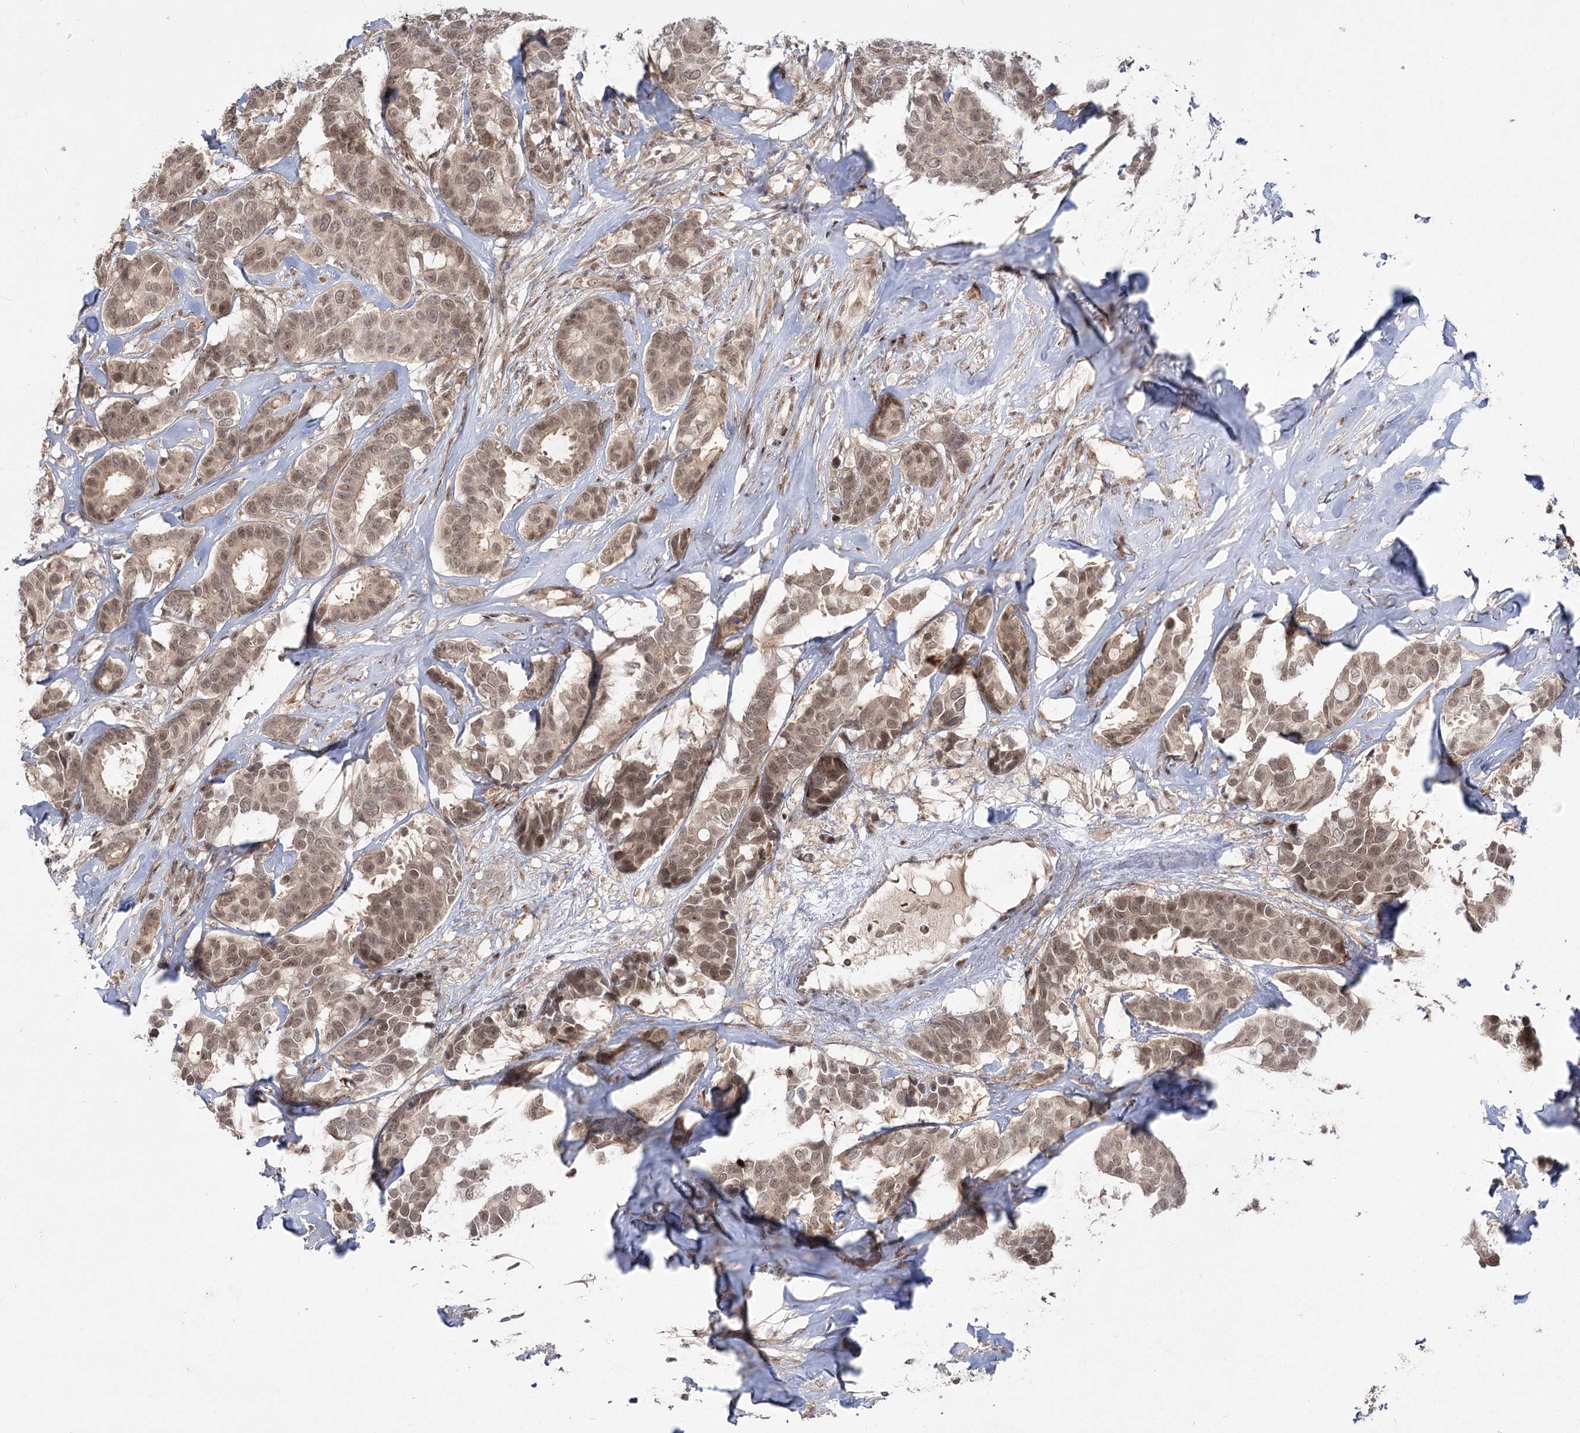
{"staining": {"intensity": "weak", "quantity": "25%-75%", "location": "nuclear"}, "tissue": "breast cancer", "cell_type": "Tumor cells", "image_type": "cancer", "snomed": [{"axis": "morphology", "description": "Duct carcinoma"}, {"axis": "topography", "description": "Breast"}], "caption": "DAB immunohistochemical staining of human breast cancer (invasive ductal carcinoma) shows weak nuclear protein expression in about 25%-75% of tumor cells. Using DAB (brown) and hematoxylin (blue) stains, captured at high magnification using brightfield microscopy.", "gene": "HELQ", "patient": {"sex": "female", "age": 87}}